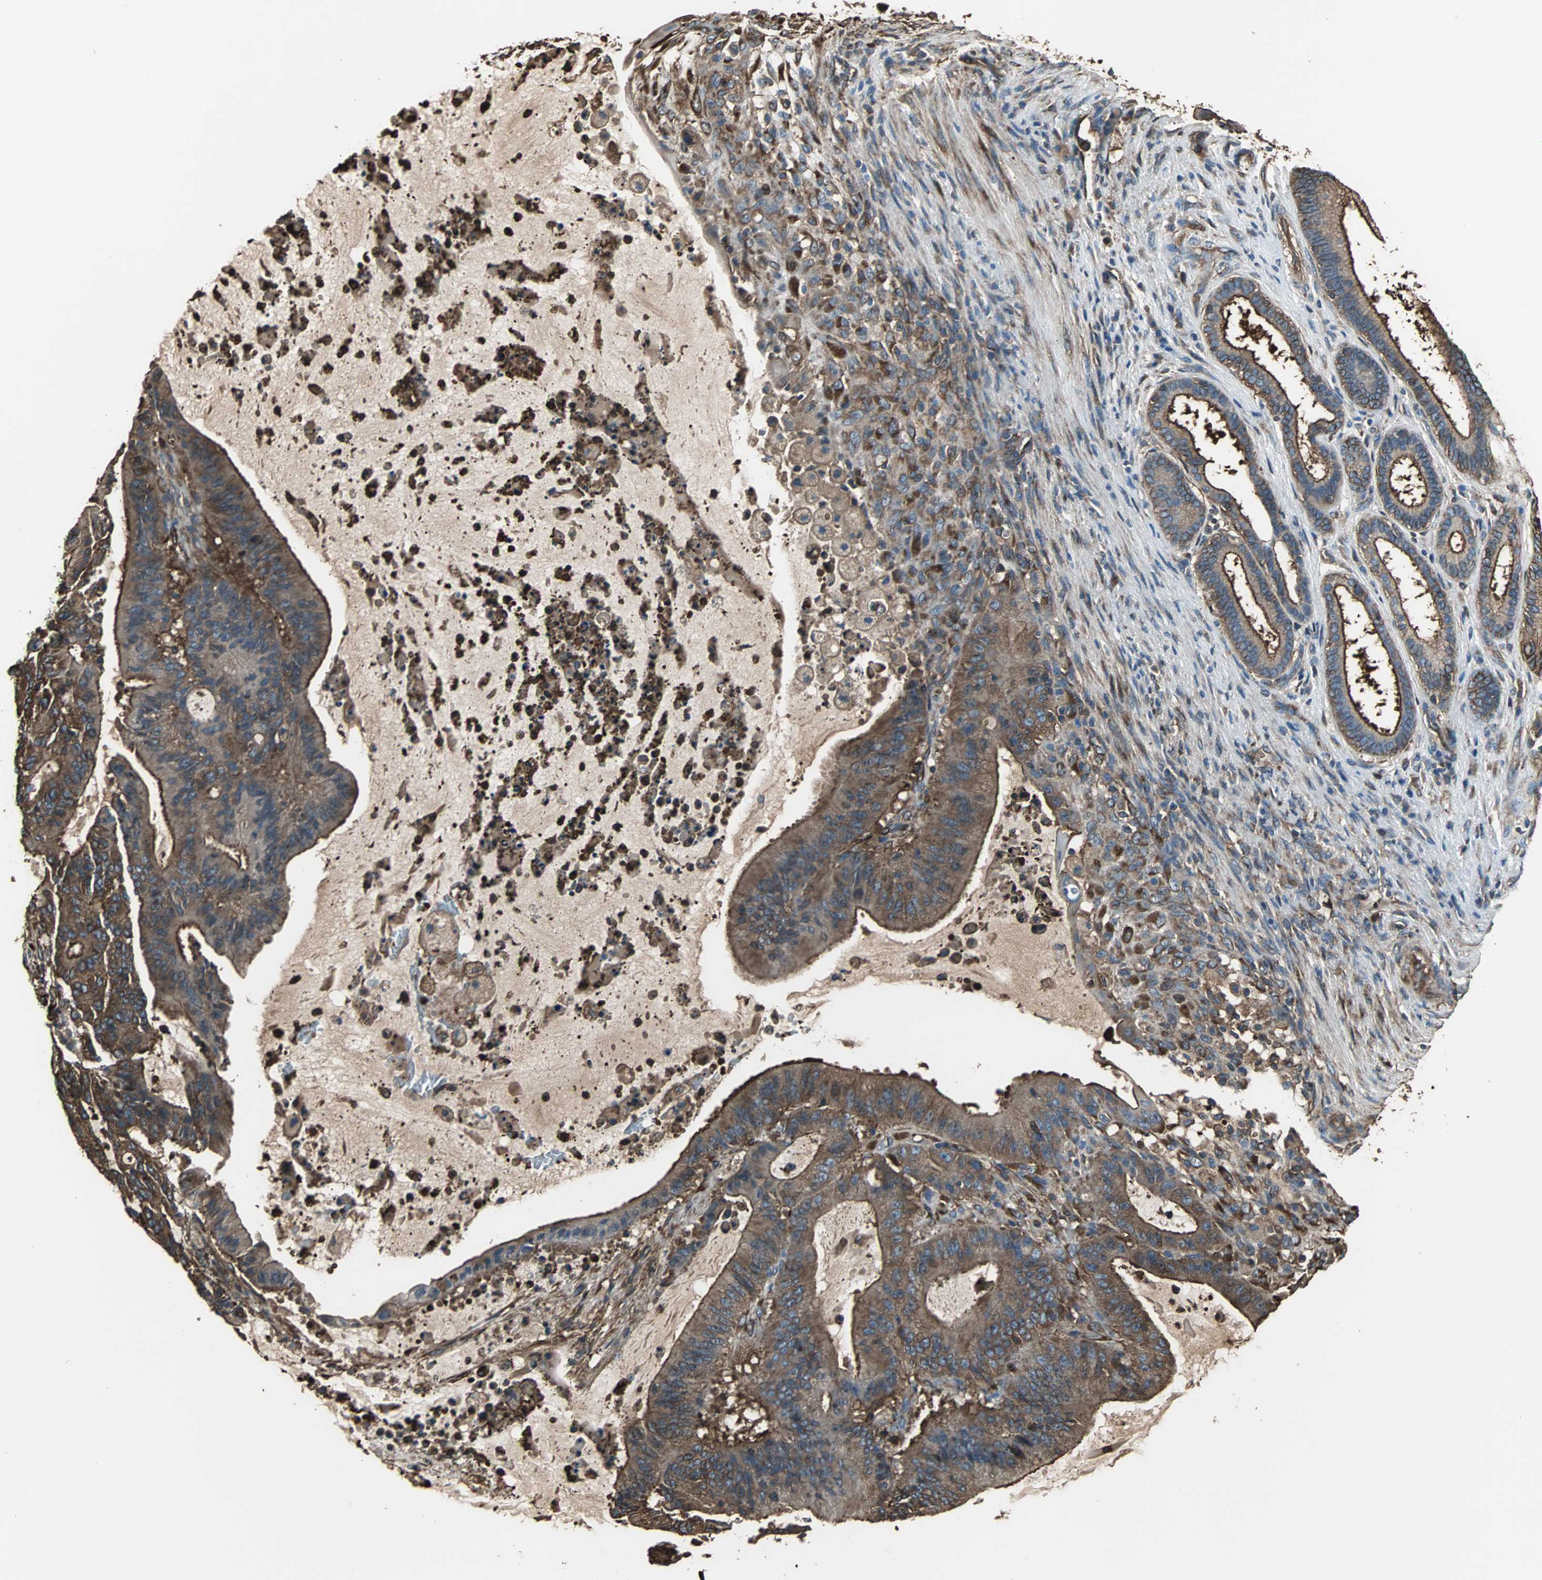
{"staining": {"intensity": "strong", "quantity": ">75%", "location": "cytoplasmic/membranous"}, "tissue": "liver cancer", "cell_type": "Tumor cells", "image_type": "cancer", "snomed": [{"axis": "morphology", "description": "Cholangiocarcinoma"}, {"axis": "topography", "description": "Liver"}], "caption": "The image shows a brown stain indicating the presence of a protein in the cytoplasmic/membranous of tumor cells in cholangiocarcinoma (liver).", "gene": "ACTN1", "patient": {"sex": "female", "age": 73}}